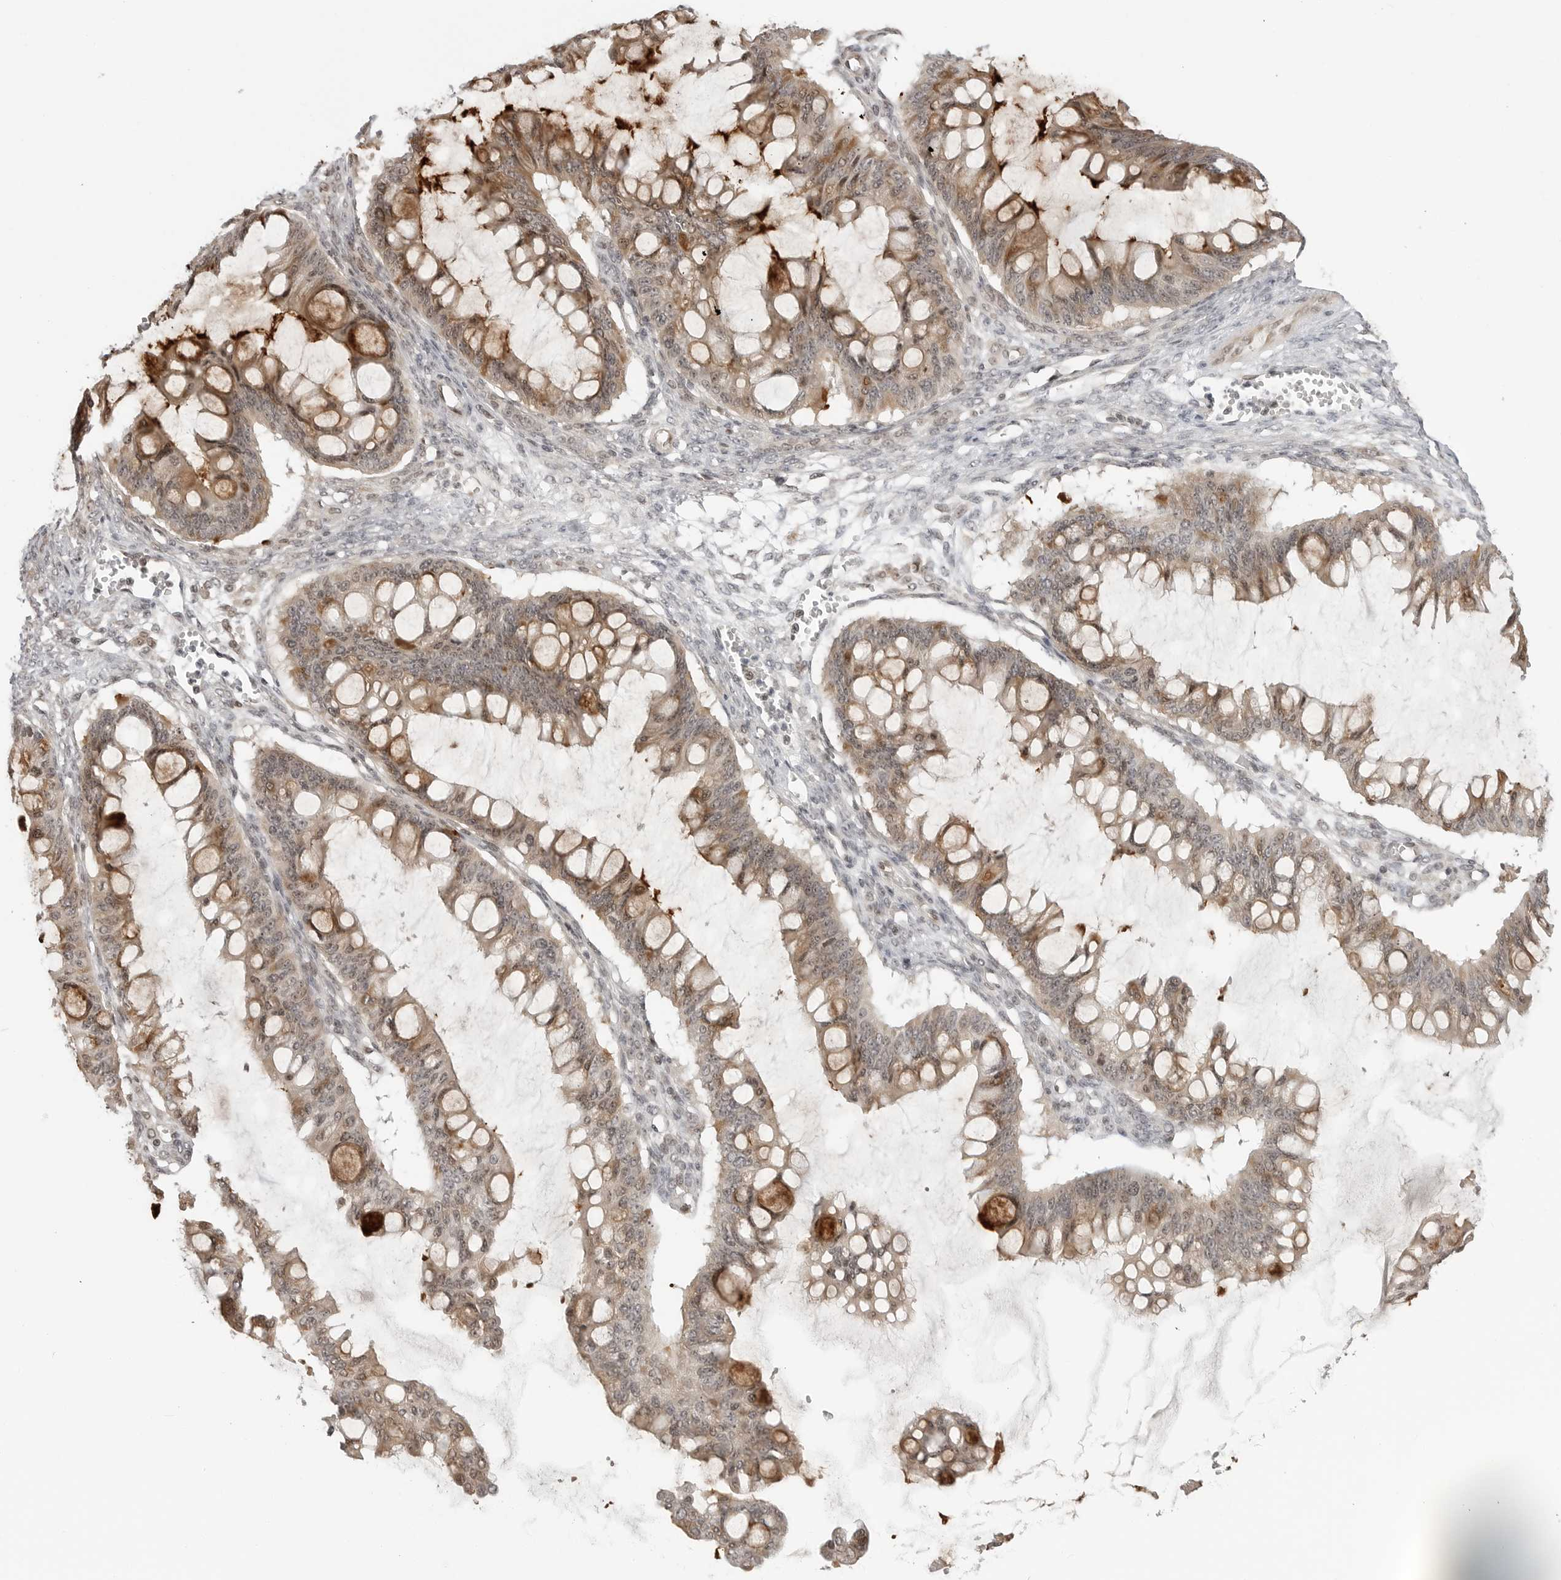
{"staining": {"intensity": "moderate", "quantity": ">75%", "location": "cytoplasmic/membranous"}, "tissue": "ovarian cancer", "cell_type": "Tumor cells", "image_type": "cancer", "snomed": [{"axis": "morphology", "description": "Cystadenocarcinoma, mucinous, NOS"}, {"axis": "topography", "description": "Ovary"}], "caption": "This is an image of immunohistochemistry staining of ovarian mucinous cystadenocarcinoma, which shows moderate positivity in the cytoplasmic/membranous of tumor cells.", "gene": "C8orf33", "patient": {"sex": "female", "age": 73}}